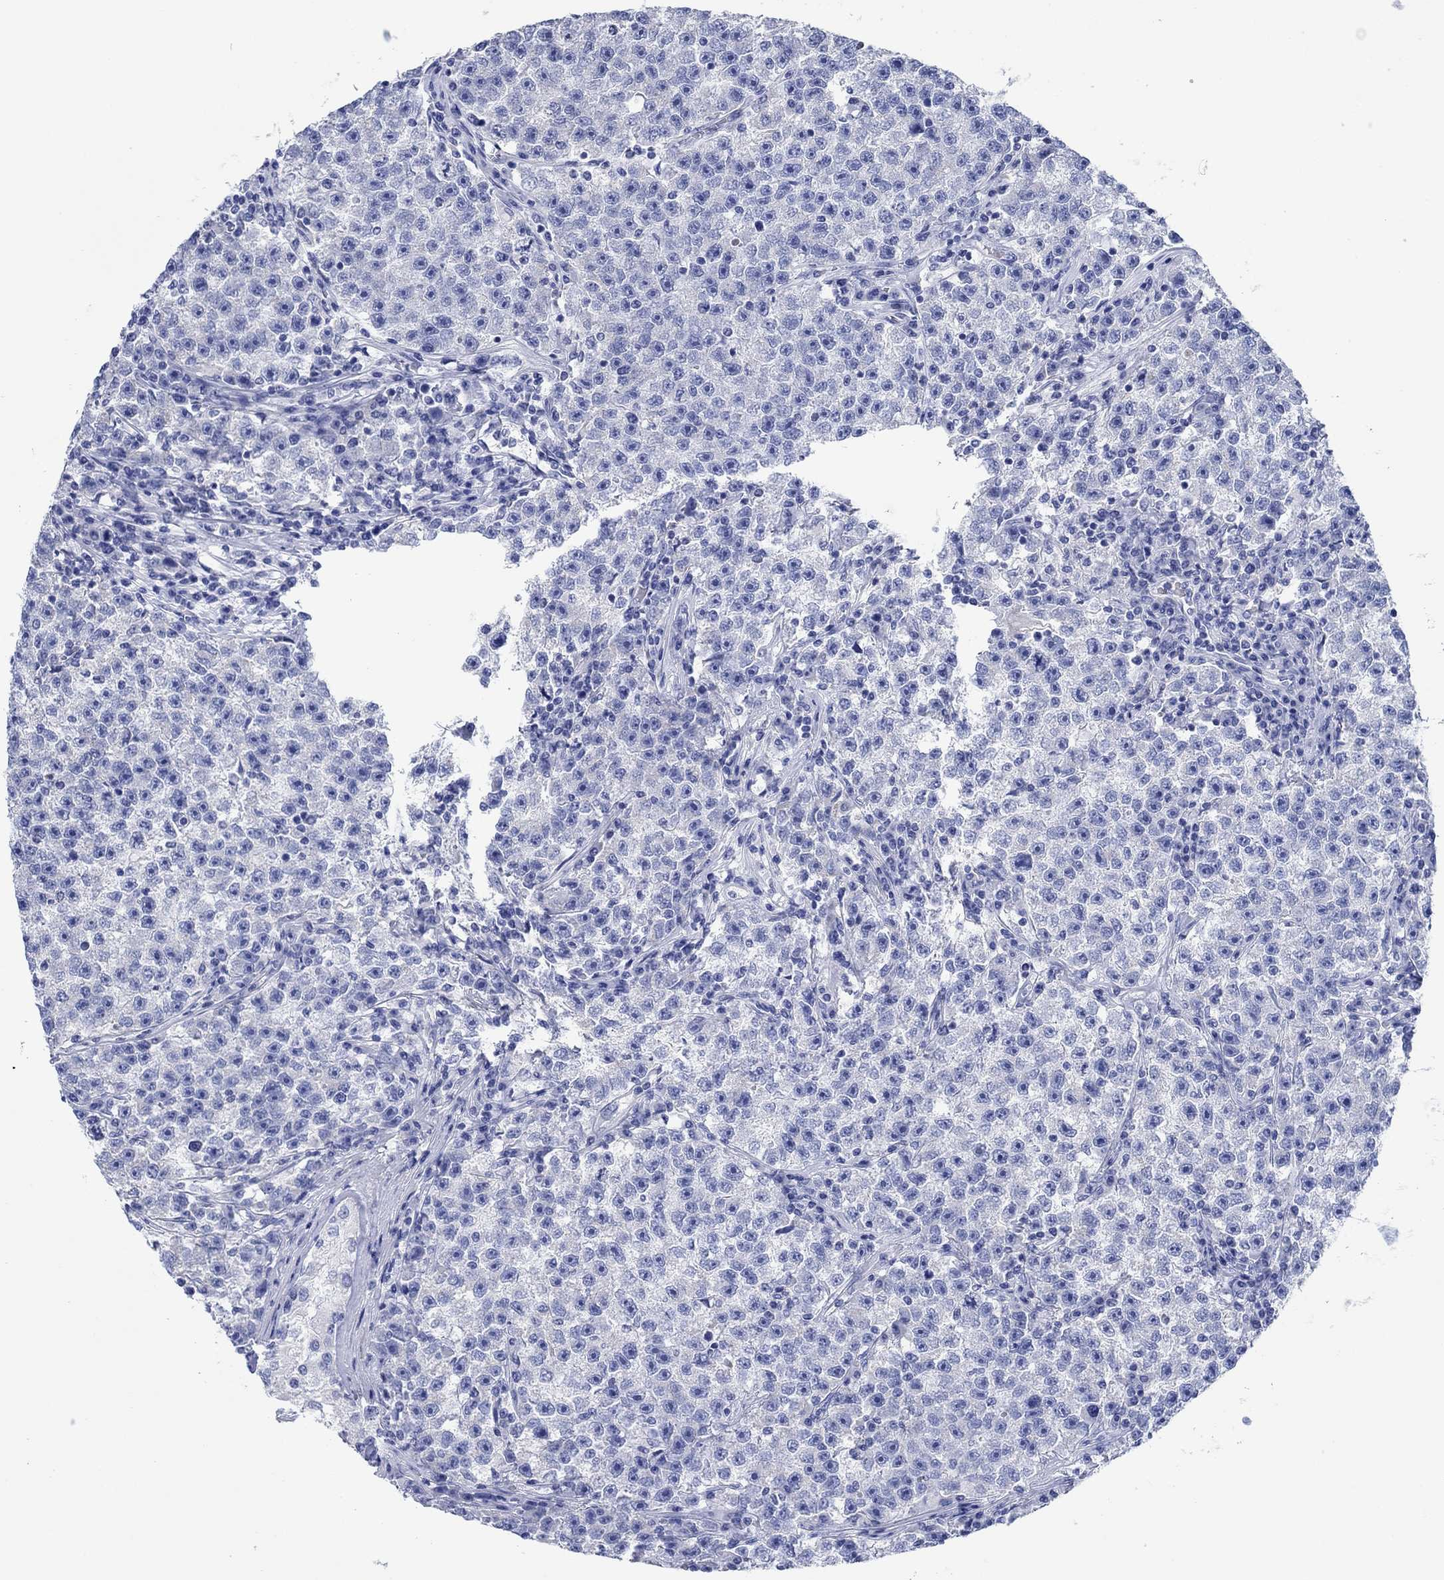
{"staining": {"intensity": "negative", "quantity": "none", "location": "none"}, "tissue": "testis cancer", "cell_type": "Tumor cells", "image_type": "cancer", "snomed": [{"axis": "morphology", "description": "Seminoma, NOS"}, {"axis": "topography", "description": "Testis"}], "caption": "Immunohistochemistry micrograph of seminoma (testis) stained for a protein (brown), which reveals no expression in tumor cells.", "gene": "HCRT", "patient": {"sex": "male", "age": 22}}